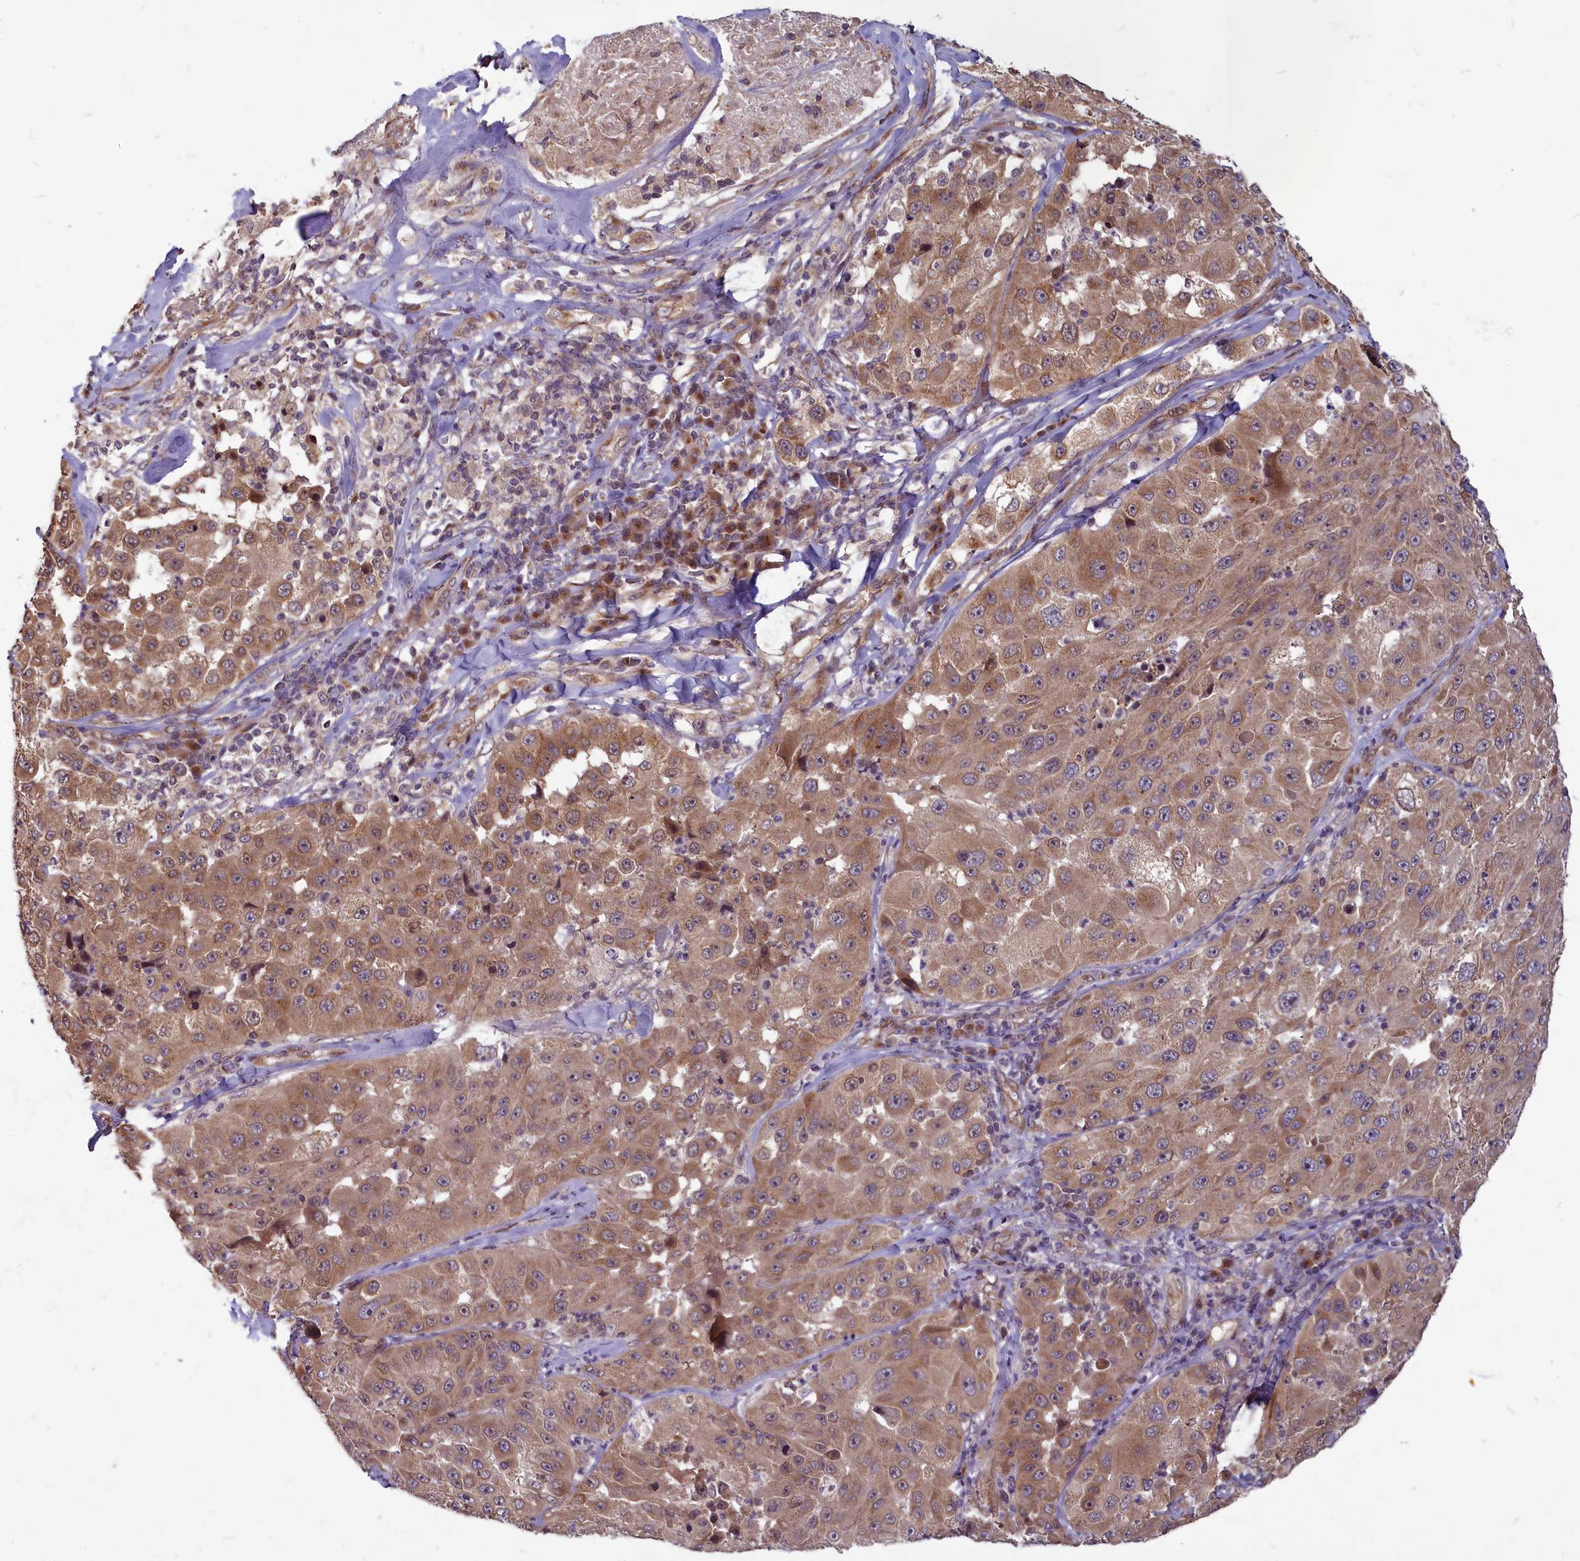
{"staining": {"intensity": "moderate", "quantity": ">75%", "location": "cytoplasmic/membranous"}, "tissue": "melanoma", "cell_type": "Tumor cells", "image_type": "cancer", "snomed": [{"axis": "morphology", "description": "Malignant melanoma, Metastatic site"}, {"axis": "topography", "description": "Lymph node"}], "caption": "Brown immunohistochemical staining in human malignant melanoma (metastatic site) reveals moderate cytoplasmic/membranous expression in about >75% of tumor cells.", "gene": "MYCBP", "patient": {"sex": "male", "age": 62}}